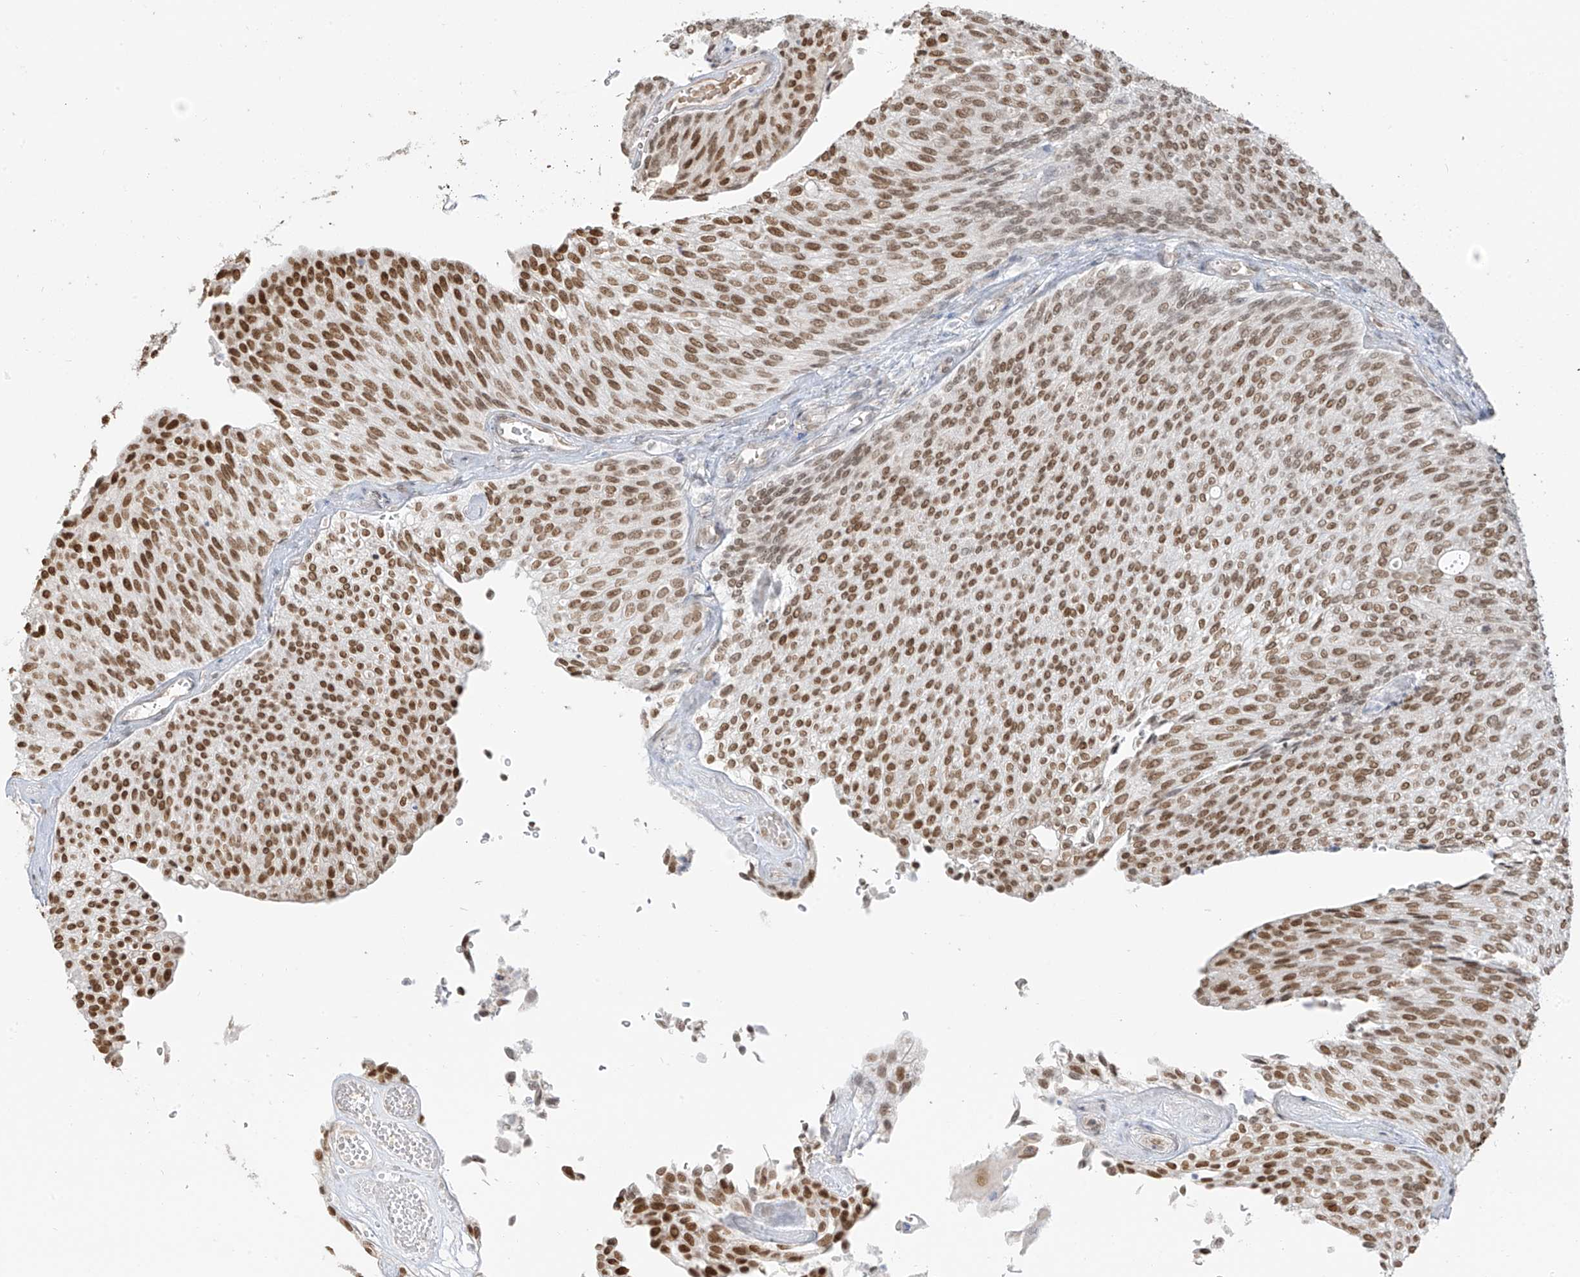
{"staining": {"intensity": "moderate", "quantity": ">75%", "location": "nuclear"}, "tissue": "urothelial cancer", "cell_type": "Tumor cells", "image_type": "cancer", "snomed": [{"axis": "morphology", "description": "Urothelial carcinoma, Low grade"}, {"axis": "topography", "description": "Urinary bladder"}], "caption": "Immunohistochemical staining of human urothelial cancer shows medium levels of moderate nuclear staining in about >75% of tumor cells. Immunohistochemistry (ihc) stains the protein of interest in brown and the nuclei are stained blue.", "gene": "ZMYM2", "patient": {"sex": "female", "age": 79}}